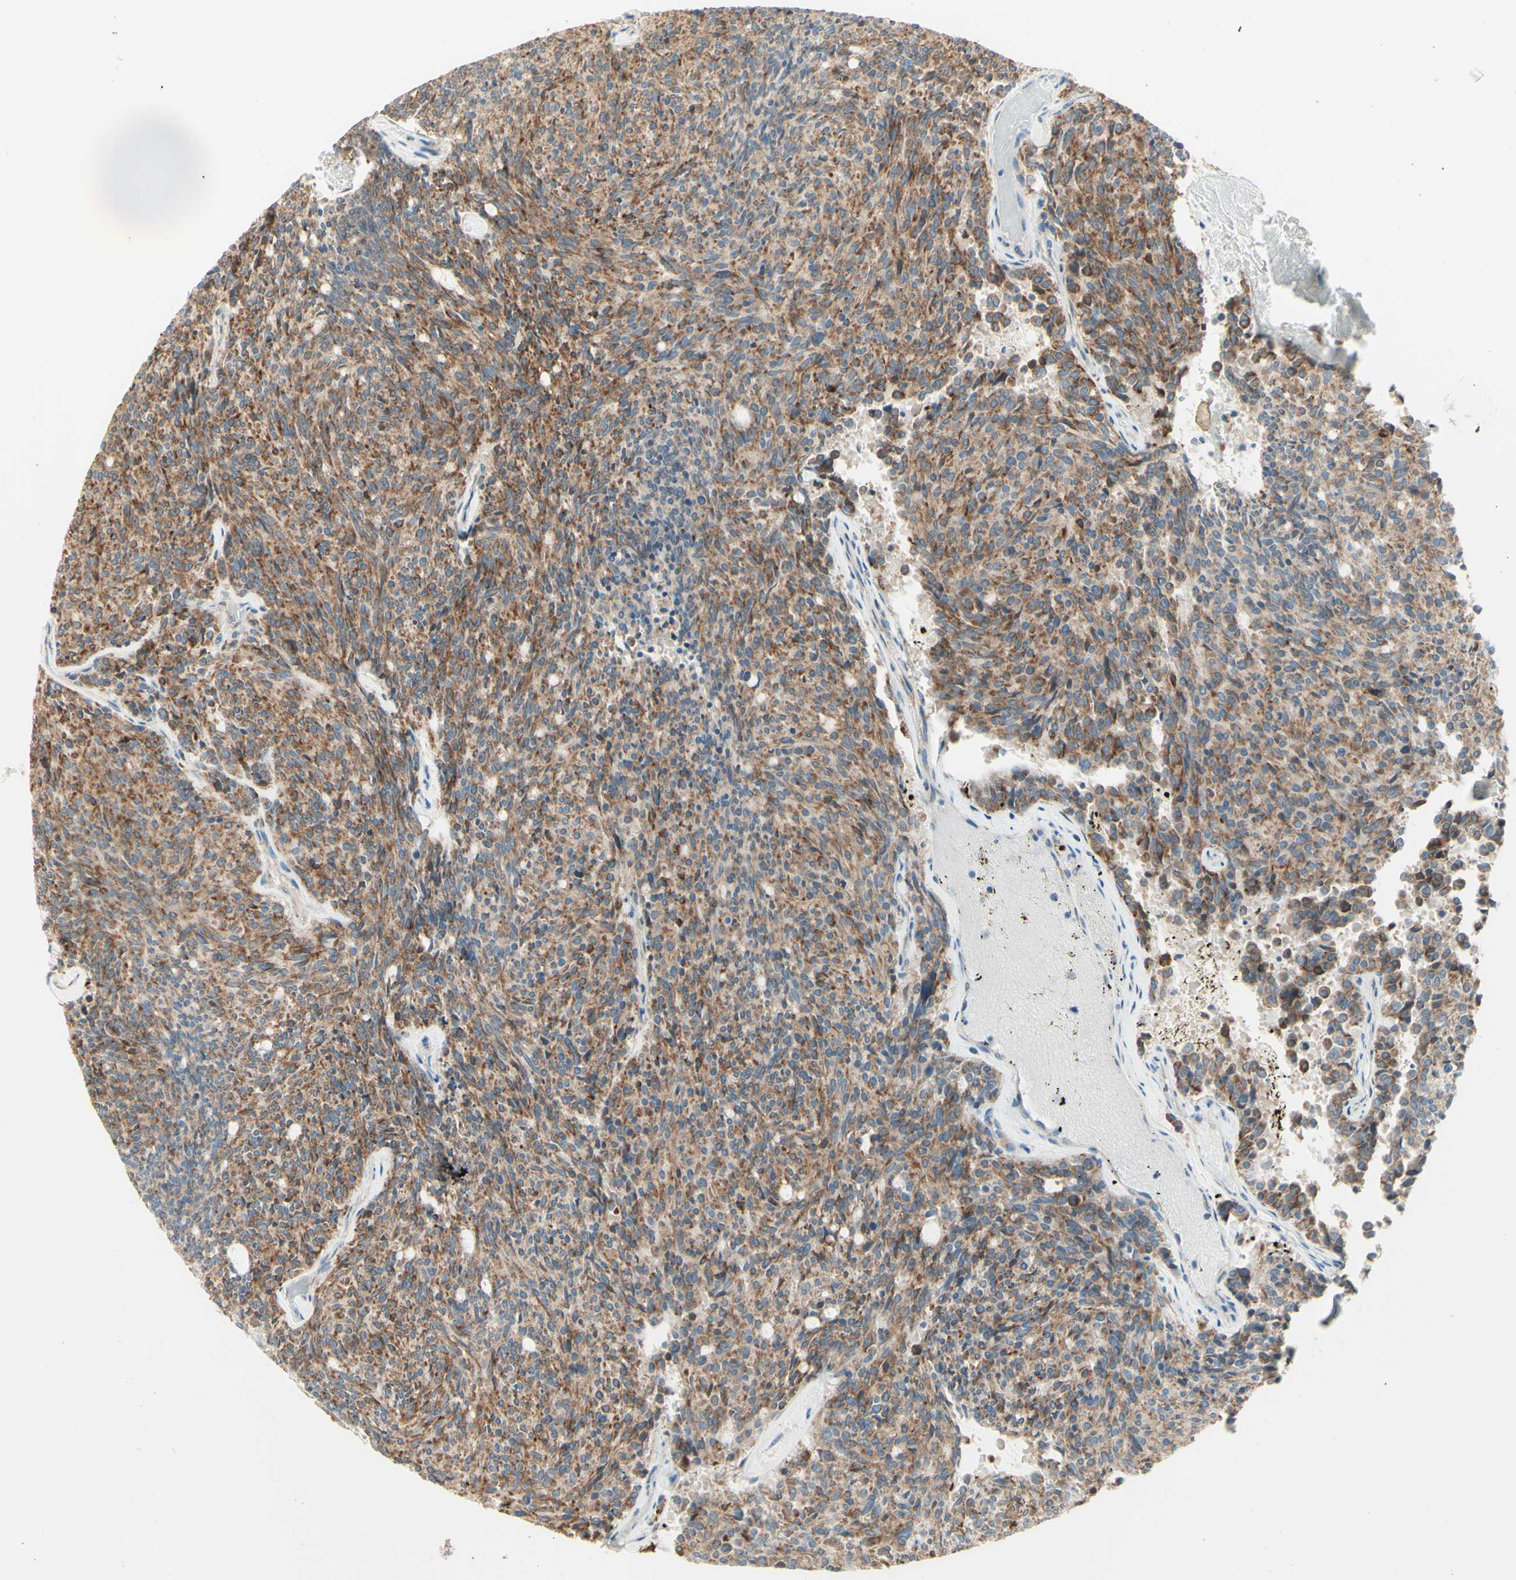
{"staining": {"intensity": "moderate", "quantity": ">75%", "location": "cytoplasmic/membranous"}, "tissue": "carcinoid", "cell_type": "Tumor cells", "image_type": "cancer", "snomed": [{"axis": "morphology", "description": "Carcinoid, malignant, NOS"}, {"axis": "topography", "description": "Pancreas"}], "caption": "An image showing moderate cytoplasmic/membranous expression in approximately >75% of tumor cells in carcinoid (malignant), as visualized by brown immunohistochemical staining.", "gene": "ARMC10", "patient": {"sex": "female", "age": 54}}